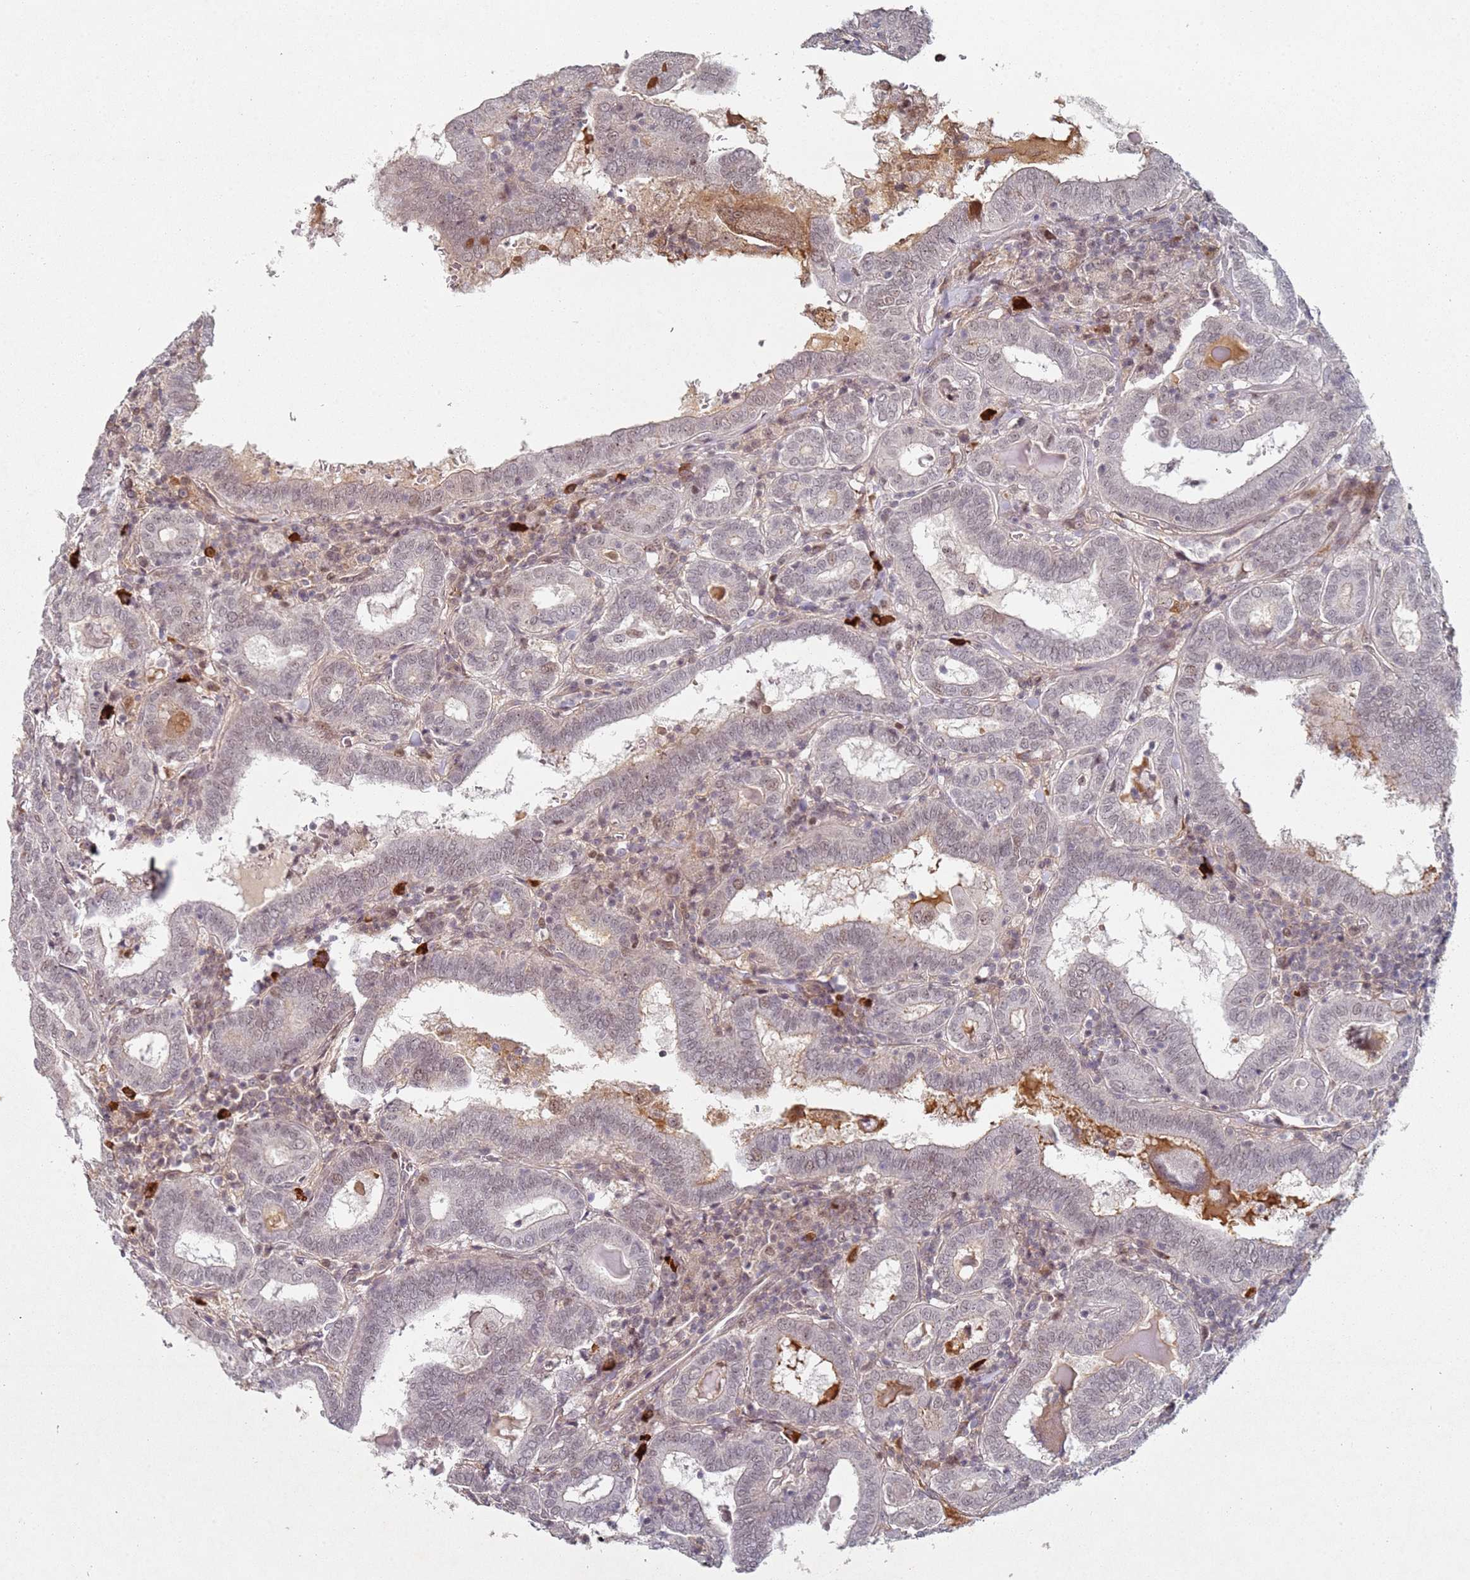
{"staining": {"intensity": "weak", "quantity": "25%-75%", "location": "nuclear"}, "tissue": "thyroid cancer", "cell_type": "Tumor cells", "image_type": "cancer", "snomed": [{"axis": "morphology", "description": "Papillary adenocarcinoma, NOS"}, {"axis": "topography", "description": "Thyroid gland"}], "caption": "Human thyroid cancer stained for a protein (brown) demonstrates weak nuclear positive positivity in about 25%-75% of tumor cells.", "gene": "ATF6B", "patient": {"sex": "female", "age": 72}}